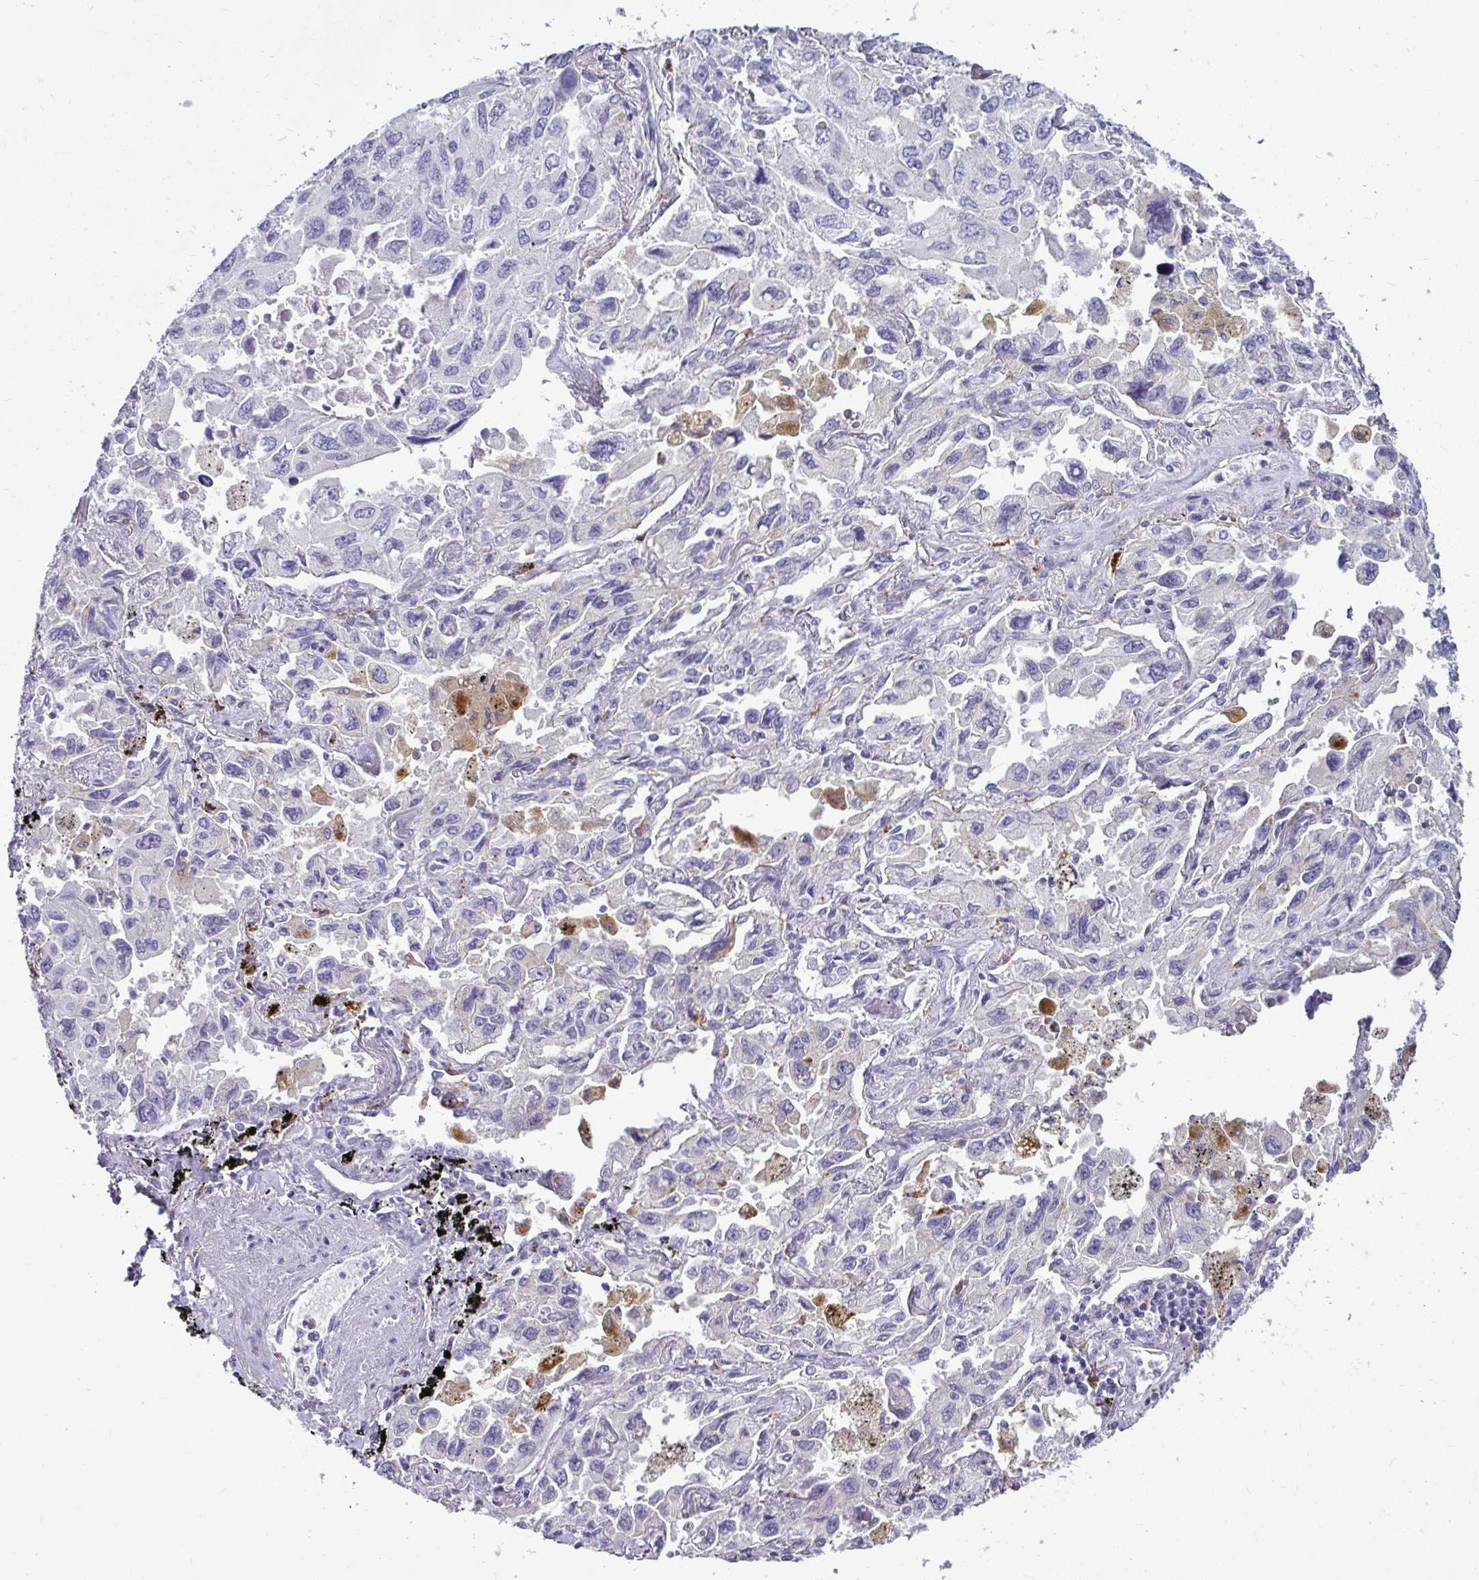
{"staining": {"intensity": "negative", "quantity": "none", "location": "none"}, "tissue": "lung cancer", "cell_type": "Tumor cells", "image_type": "cancer", "snomed": [{"axis": "morphology", "description": "Adenocarcinoma, NOS"}, {"axis": "topography", "description": "Lung"}], "caption": "The histopathology image shows no staining of tumor cells in adenocarcinoma (lung). (Brightfield microscopy of DAB (3,3'-diaminobenzidine) IHC at high magnification).", "gene": "CTSZ", "patient": {"sex": "male", "age": 64}}